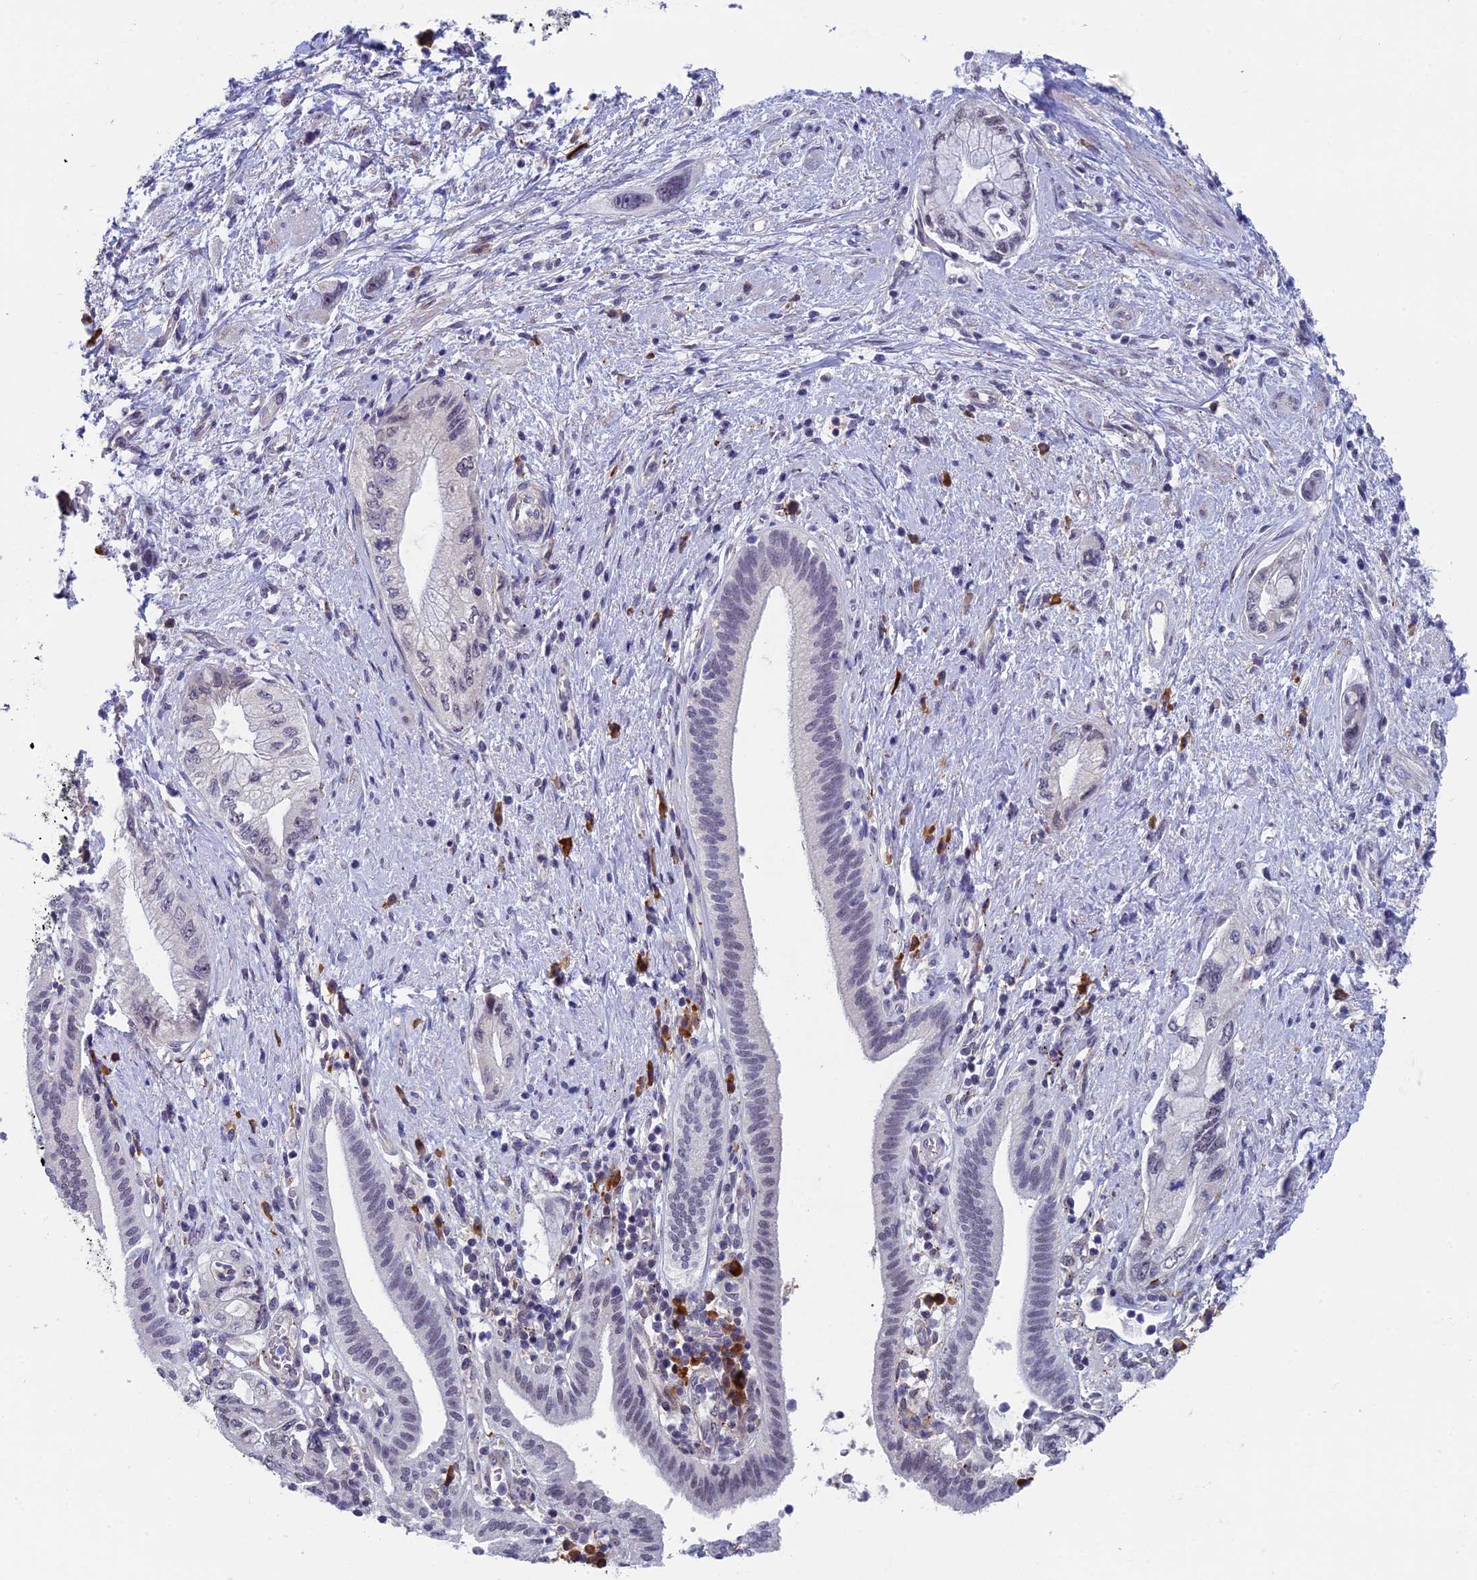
{"staining": {"intensity": "negative", "quantity": "none", "location": "none"}, "tissue": "pancreatic cancer", "cell_type": "Tumor cells", "image_type": "cancer", "snomed": [{"axis": "morphology", "description": "Adenocarcinoma, NOS"}, {"axis": "topography", "description": "Pancreas"}], "caption": "An IHC image of pancreatic cancer is shown. There is no staining in tumor cells of pancreatic cancer. Brightfield microscopy of immunohistochemistry (IHC) stained with DAB (3,3'-diaminobenzidine) (brown) and hematoxylin (blue), captured at high magnification.", "gene": "CNEP1R1", "patient": {"sex": "female", "age": 73}}